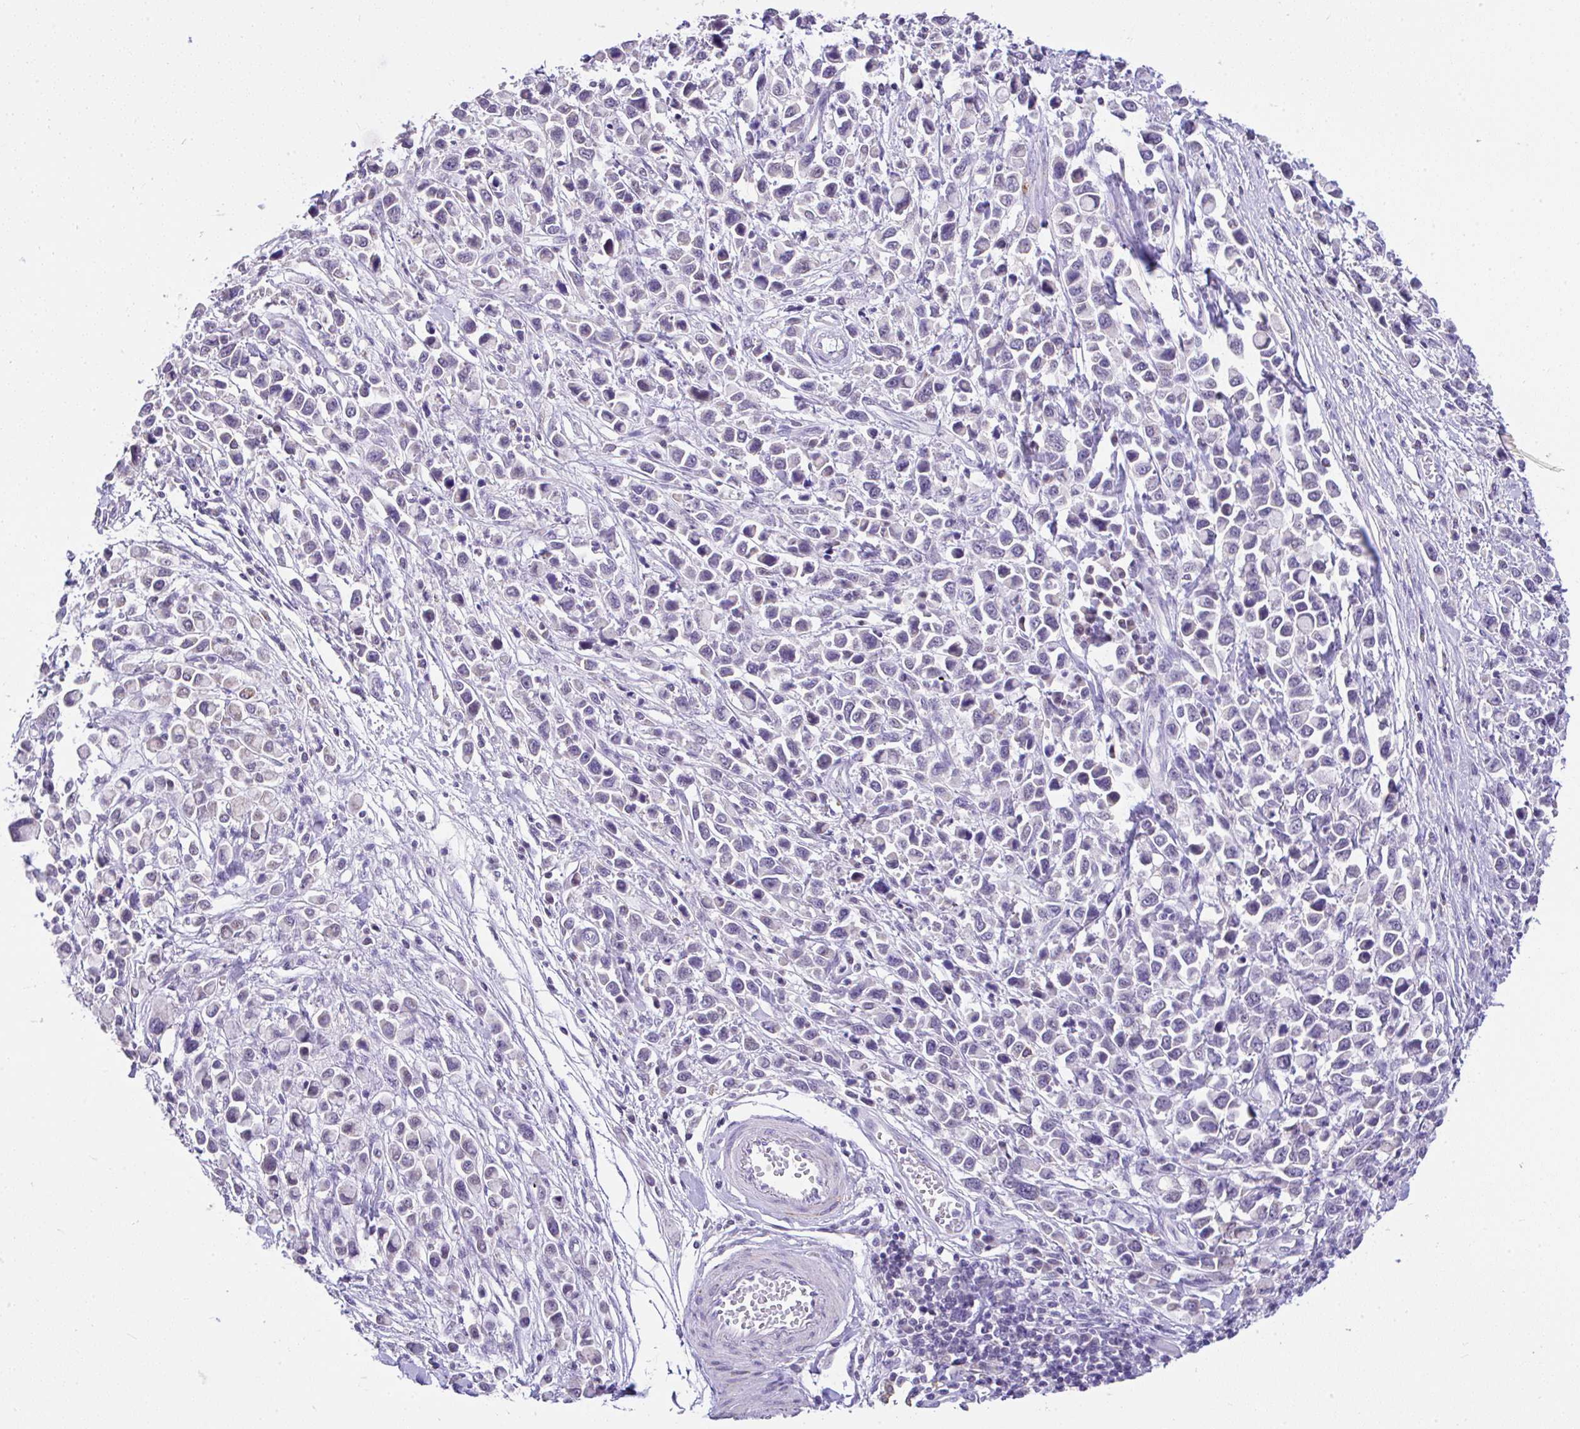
{"staining": {"intensity": "negative", "quantity": "none", "location": "none"}, "tissue": "stomach cancer", "cell_type": "Tumor cells", "image_type": "cancer", "snomed": [{"axis": "morphology", "description": "Adenocarcinoma, NOS"}, {"axis": "topography", "description": "Stomach"}], "caption": "High power microscopy histopathology image of an immunohistochemistry histopathology image of stomach cancer, revealing no significant positivity in tumor cells.", "gene": "CTU1", "patient": {"sex": "female", "age": 81}}